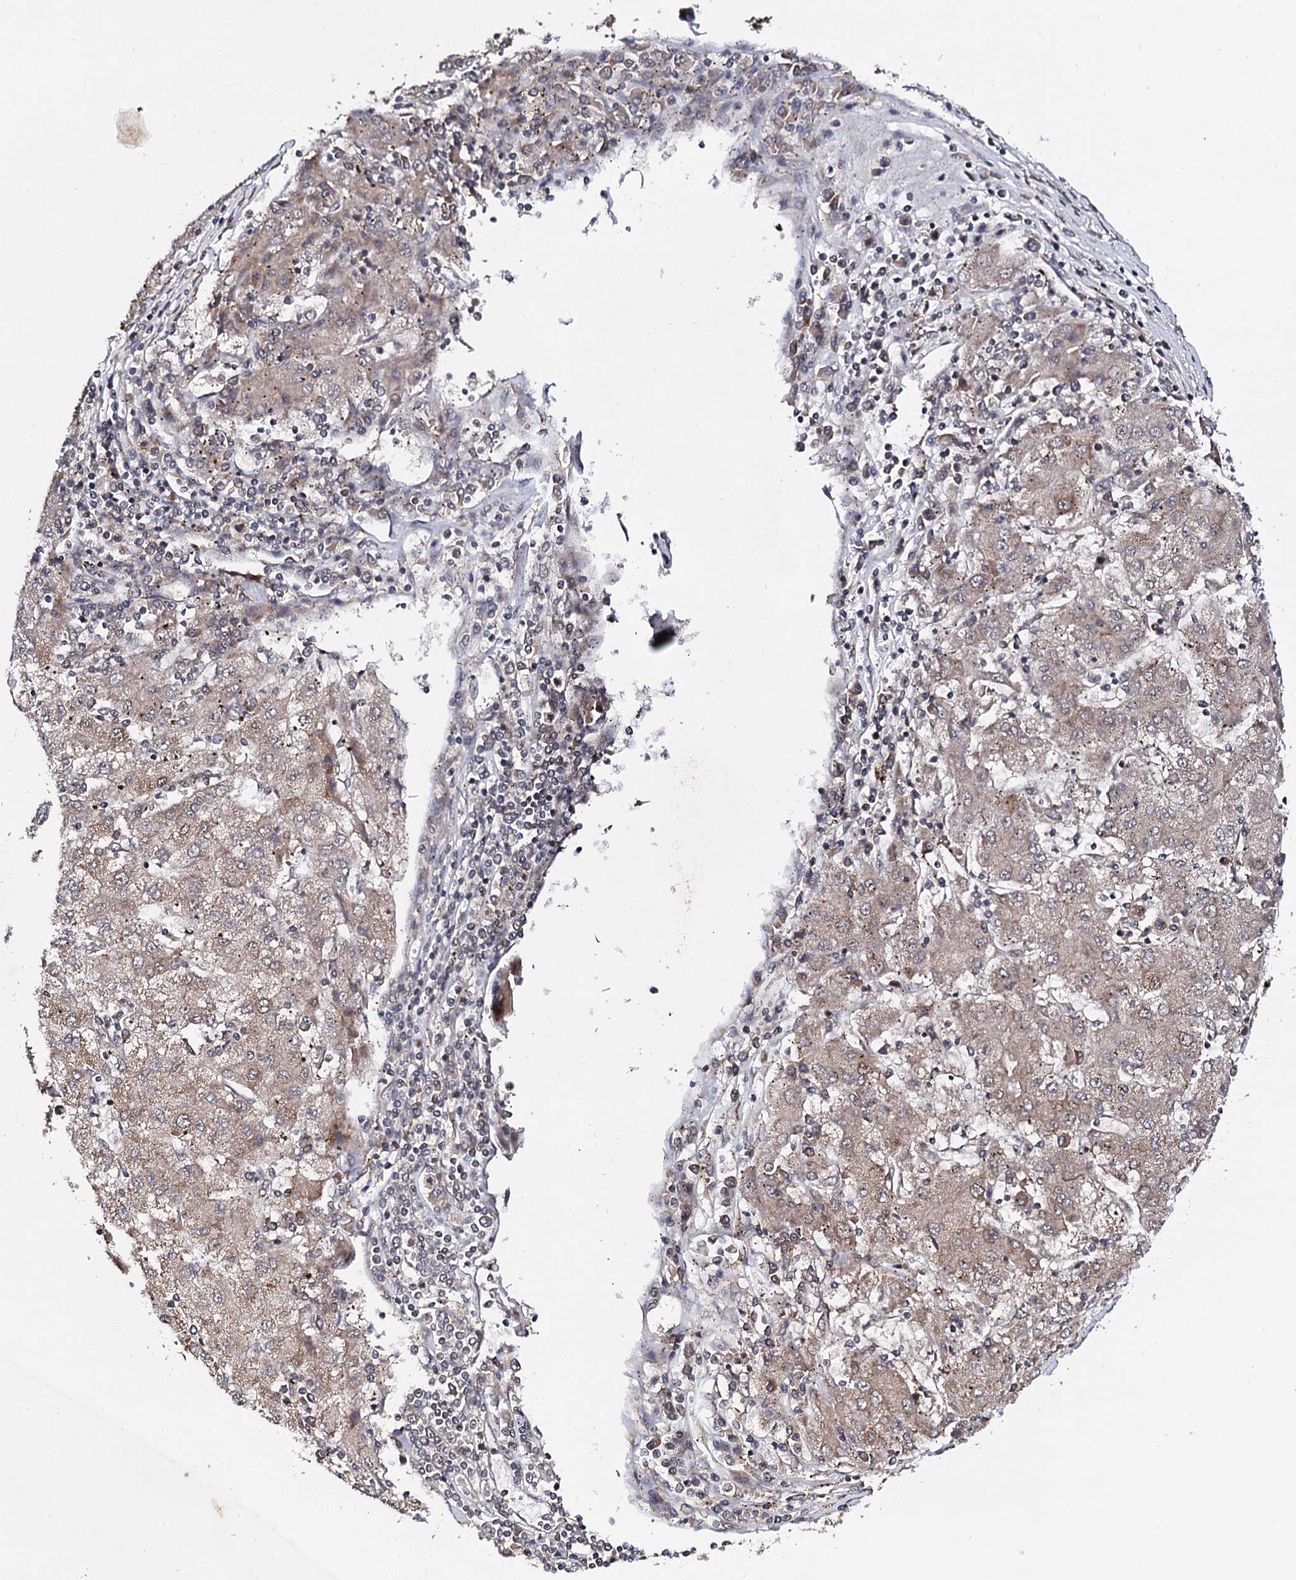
{"staining": {"intensity": "weak", "quantity": "<25%", "location": "cytoplasmic/membranous"}, "tissue": "liver cancer", "cell_type": "Tumor cells", "image_type": "cancer", "snomed": [{"axis": "morphology", "description": "Carcinoma, Hepatocellular, NOS"}, {"axis": "topography", "description": "Liver"}], "caption": "Immunohistochemistry (IHC) photomicrograph of liver hepatocellular carcinoma stained for a protein (brown), which displays no expression in tumor cells. The staining is performed using DAB (3,3'-diaminobenzidine) brown chromogen with nuclei counter-stained in using hematoxylin.", "gene": "FAM111A", "patient": {"sex": "male", "age": 72}}